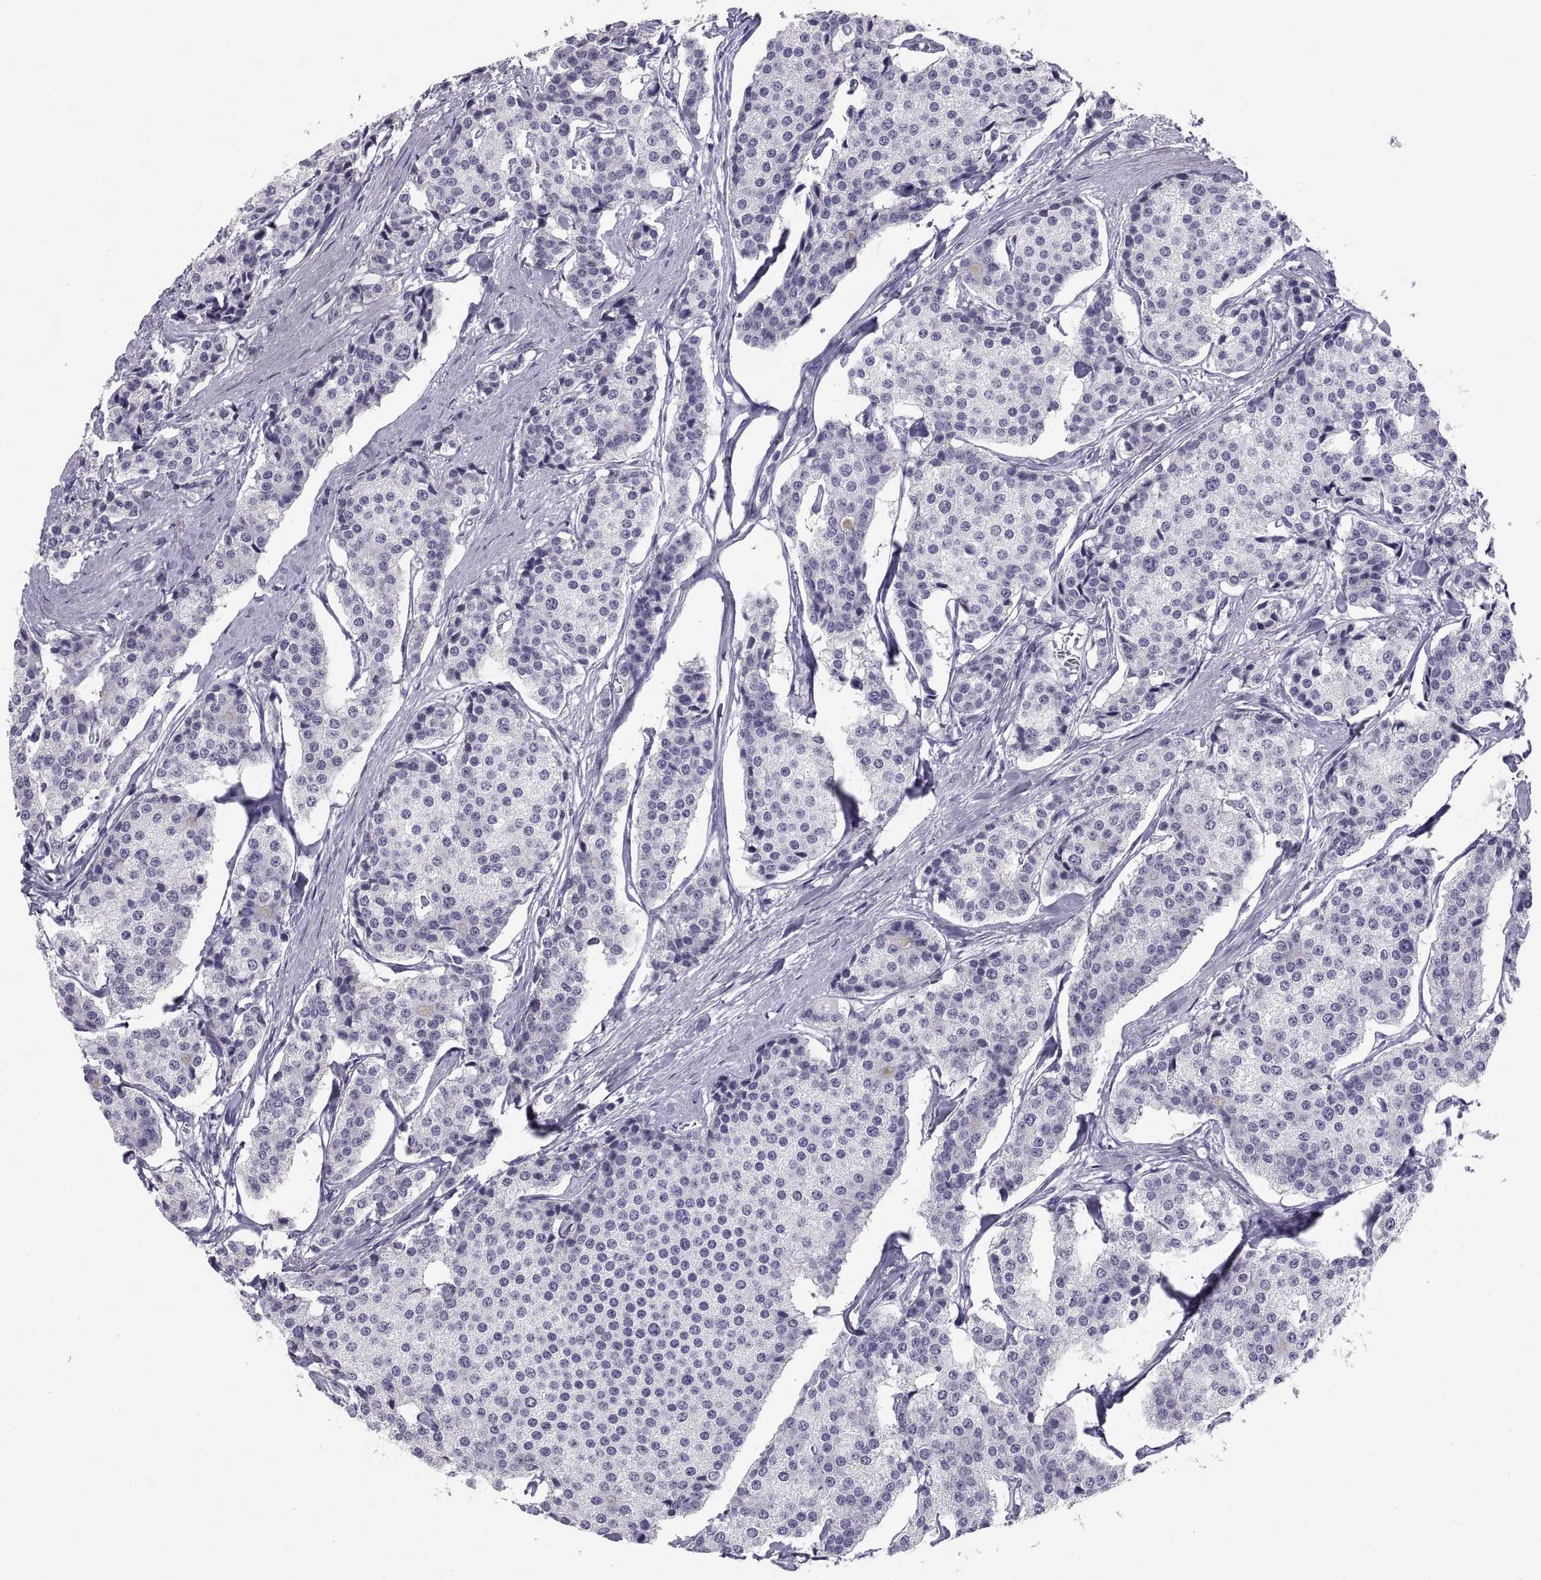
{"staining": {"intensity": "negative", "quantity": "none", "location": "none"}, "tissue": "carcinoid", "cell_type": "Tumor cells", "image_type": "cancer", "snomed": [{"axis": "morphology", "description": "Carcinoid, malignant, NOS"}, {"axis": "topography", "description": "Small intestine"}], "caption": "The immunohistochemistry histopathology image has no significant staining in tumor cells of carcinoid (malignant) tissue.", "gene": "TEX13A", "patient": {"sex": "female", "age": 65}}